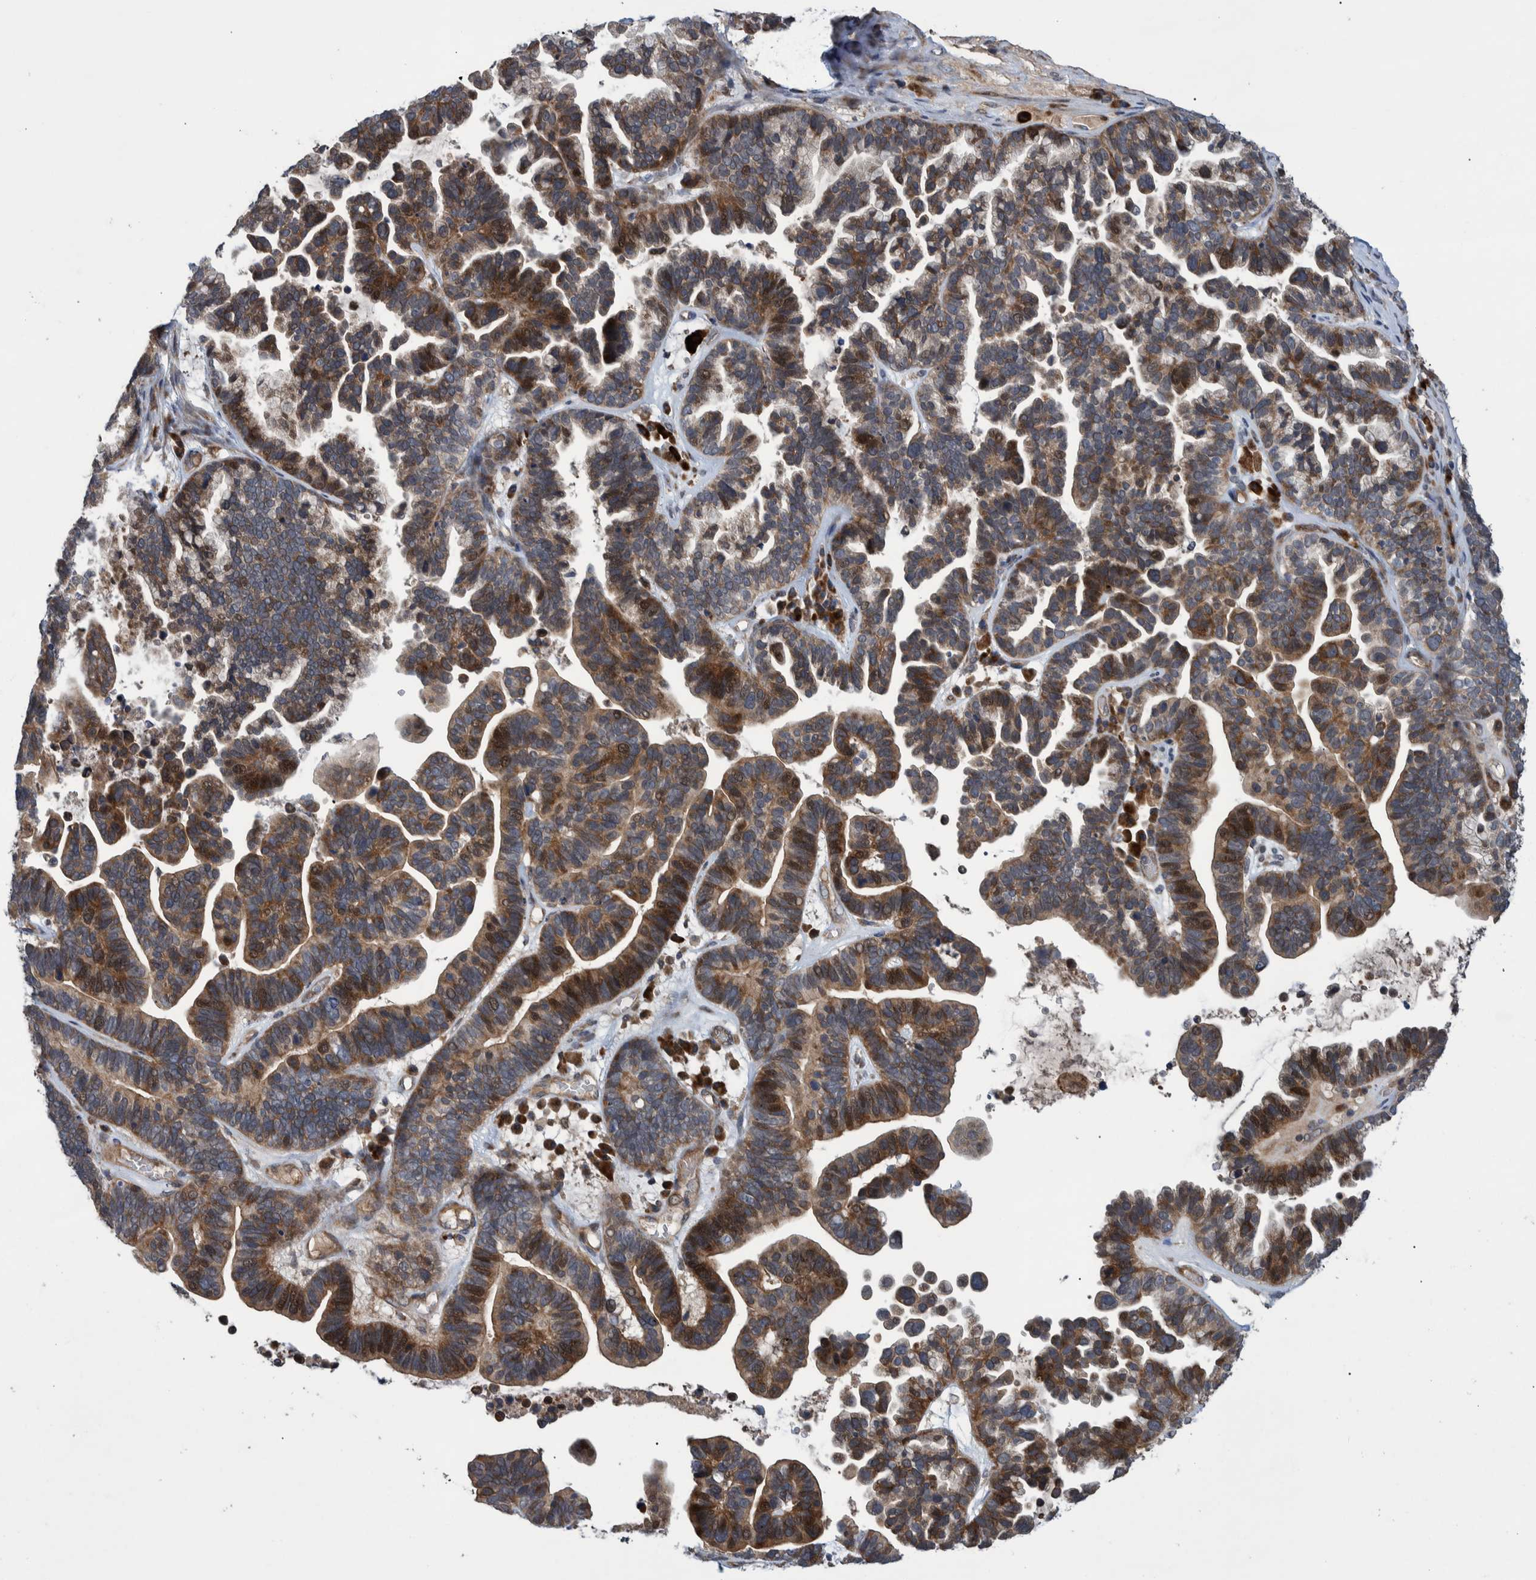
{"staining": {"intensity": "moderate", "quantity": ">75%", "location": "cytoplasmic/membranous,nuclear"}, "tissue": "ovarian cancer", "cell_type": "Tumor cells", "image_type": "cancer", "snomed": [{"axis": "morphology", "description": "Cystadenocarcinoma, serous, NOS"}, {"axis": "topography", "description": "Ovary"}], "caption": "Moderate cytoplasmic/membranous and nuclear protein positivity is appreciated in approximately >75% of tumor cells in ovarian serous cystadenocarcinoma.", "gene": "B3GNTL1", "patient": {"sex": "female", "age": 56}}